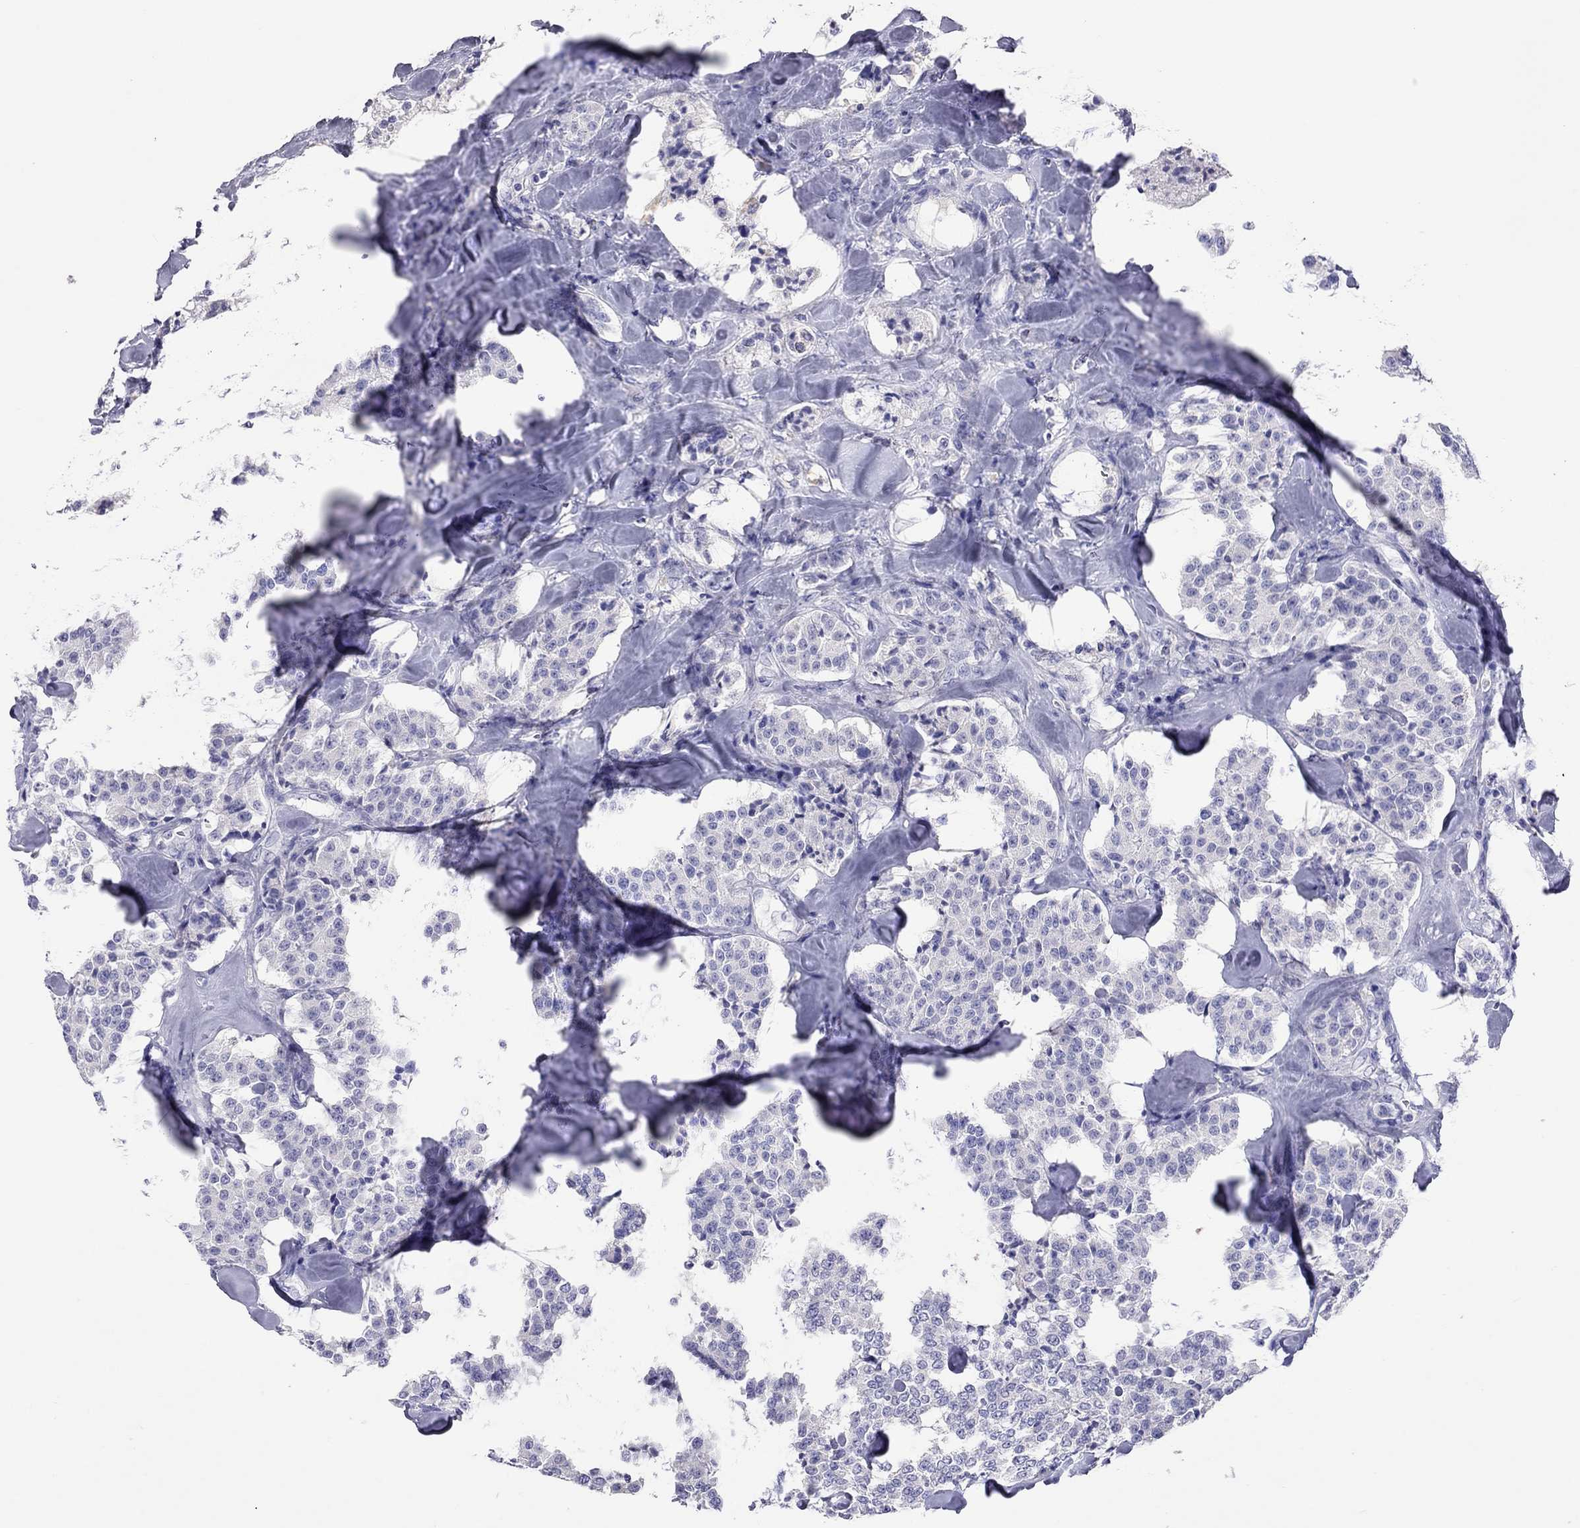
{"staining": {"intensity": "negative", "quantity": "none", "location": "none"}, "tissue": "carcinoid", "cell_type": "Tumor cells", "image_type": "cancer", "snomed": [{"axis": "morphology", "description": "Carcinoid, malignant, NOS"}, {"axis": "topography", "description": "Pancreas"}], "caption": "Carcinoid was stained to show a protein in brown. There is no significant positivity in tumor cells.", "gene": "CALHM1", "patient": {"sex": "male", "age": 41}}